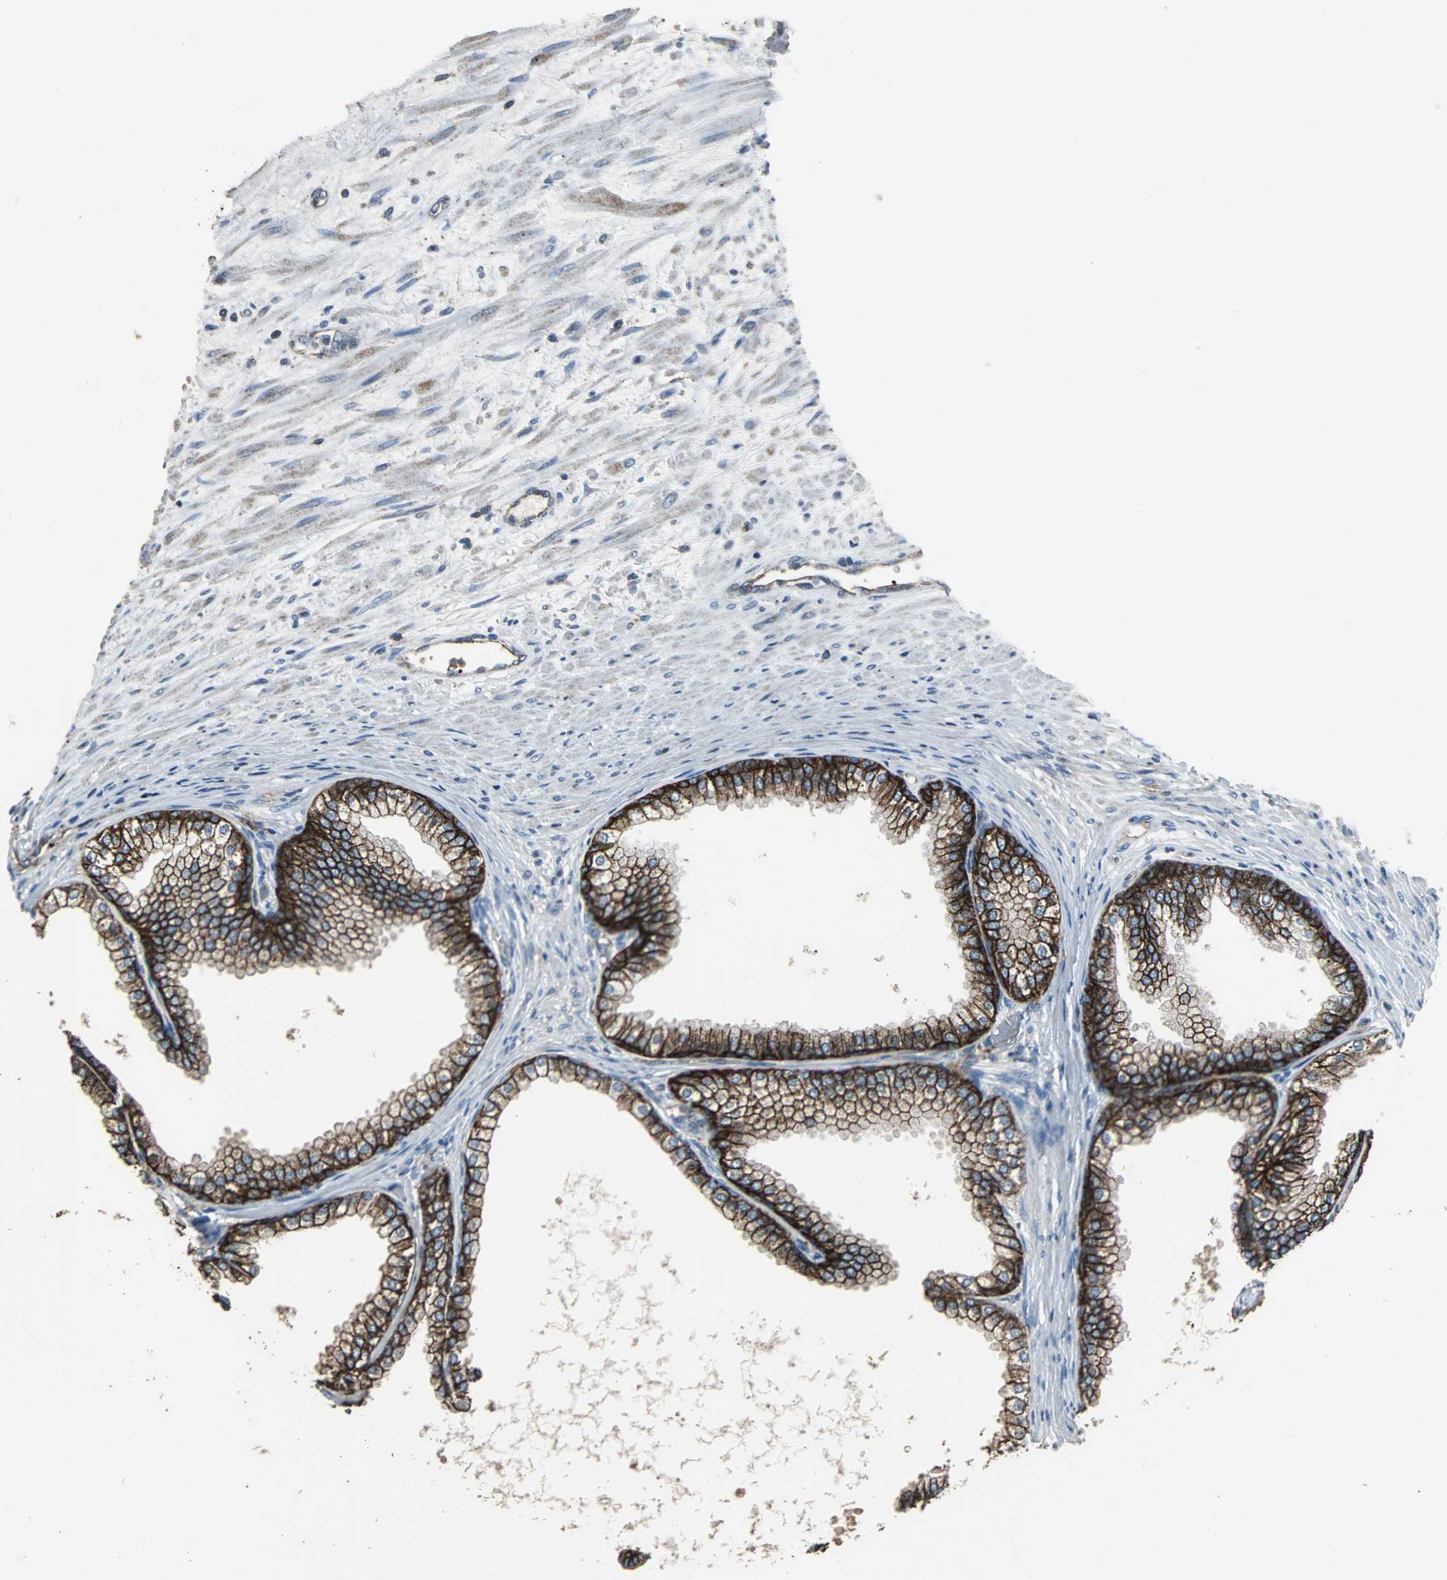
{"staining": {"intensity": "strong", "quantity": ">75%", "location": "cytoplasmic/membranous"}, "tissue": "prostate", "cell_type": "Glandular cells", "image_type": "normal", "snomed": [{"axis": "morphology", "description": "Normal tissue, NOS"}, {"axis": "topography", "description": "Prostate"}], "caption": "Brown immunohistochemical staining in benign prostate displays strong cytoplasmic/membranous positivity in about >75% of glandular cells.", "gene": "F11R", "patient": {"sex": "male", "age": 76}}